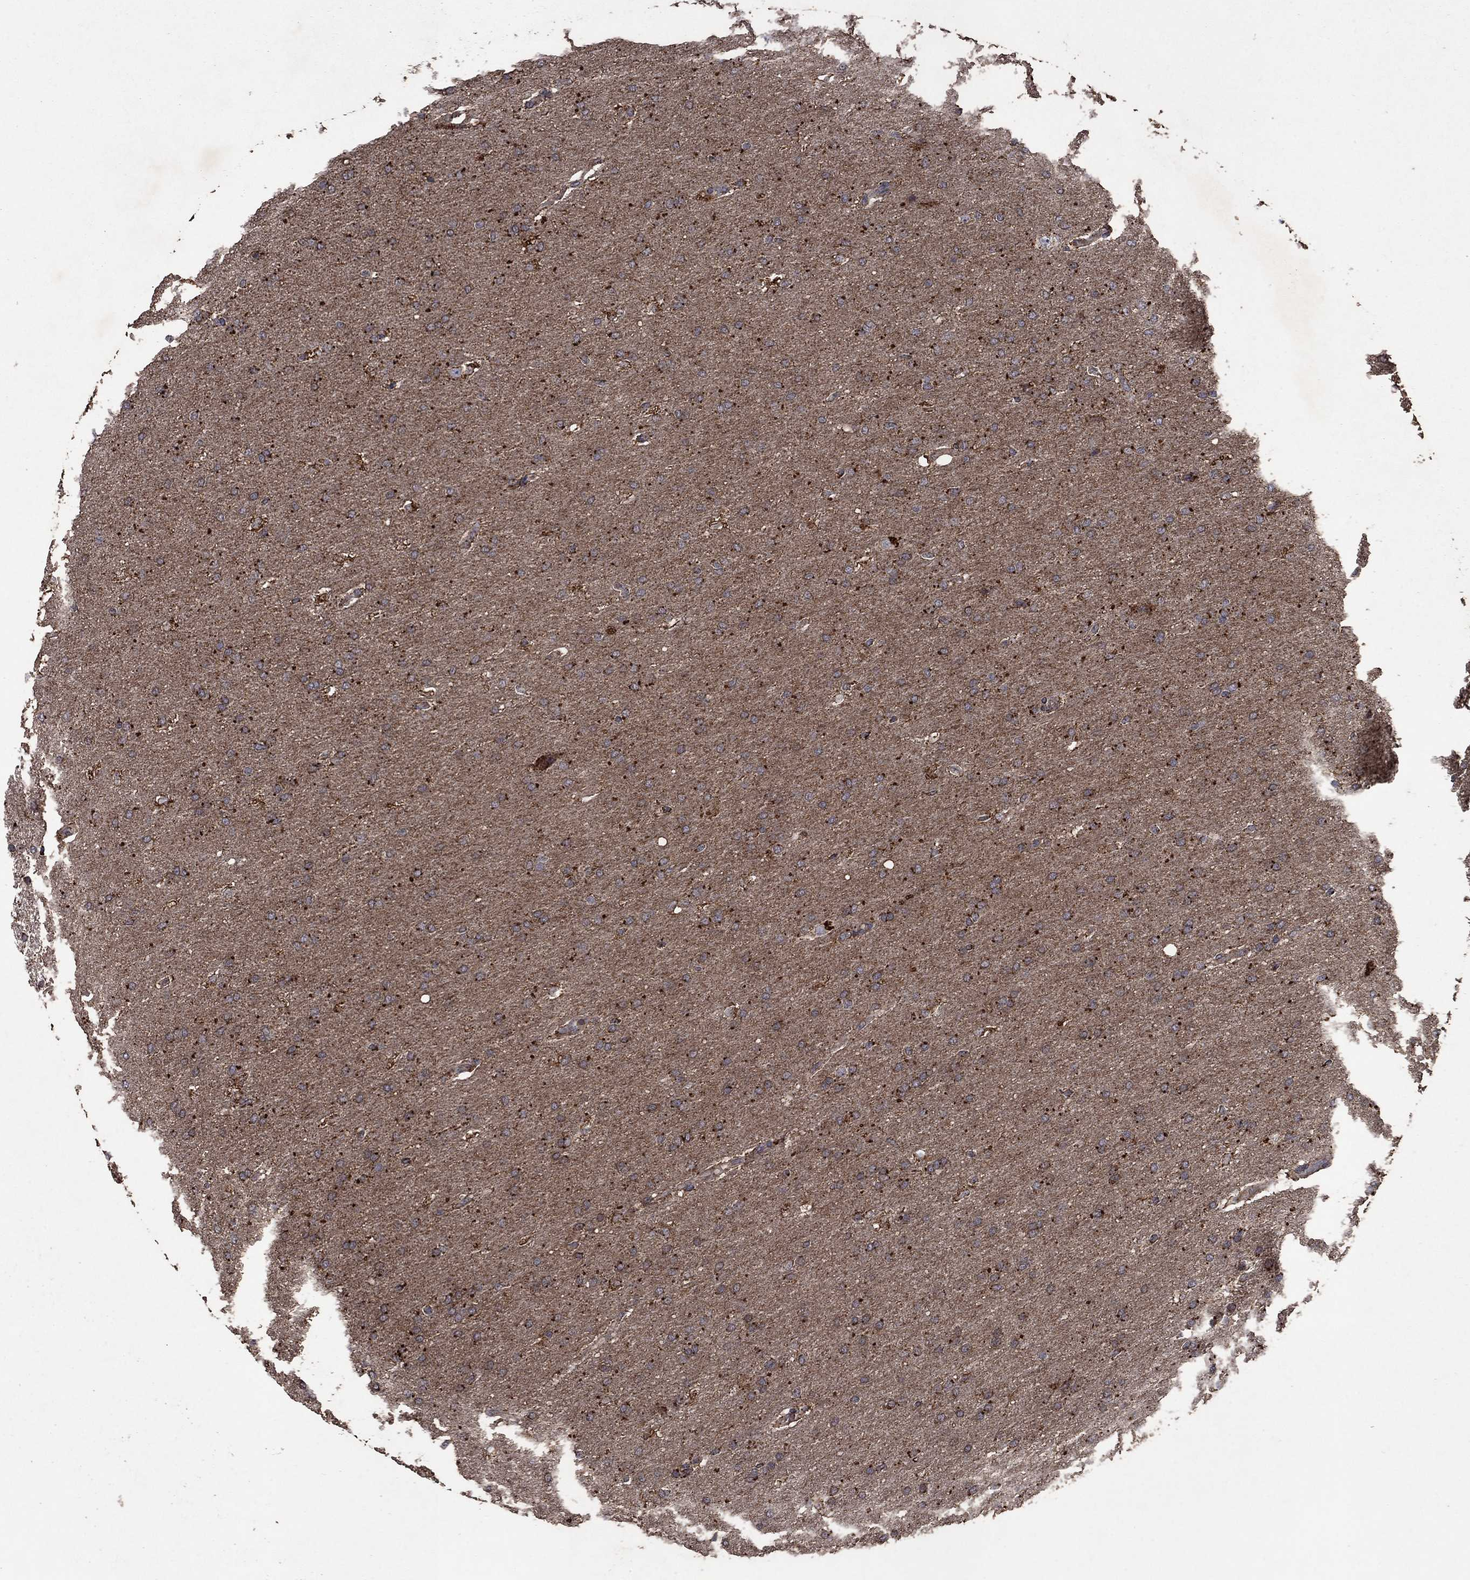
{"staining": {"intensity": "strong", "quantity": "<25%", "location": "cytoplasmic/membranous"}, "tissue": "glioma", "cell_type": "Tumor cells", "image_type": "cancer", "snomed": [{"axis": "morphology", "description": "Glioma, malignant, Low grade"}, {"axis": "topography", "description": "Brain"}], "caption": "An IHC photomicrograph of tumor tissue is shown. Protein staining in brown labels strong cytoplasmic/membranous positivity in malignant low-grade glioma within tumor cells.", "gene": "DPH1", "patient": {"sex": "female", "age": 37}}